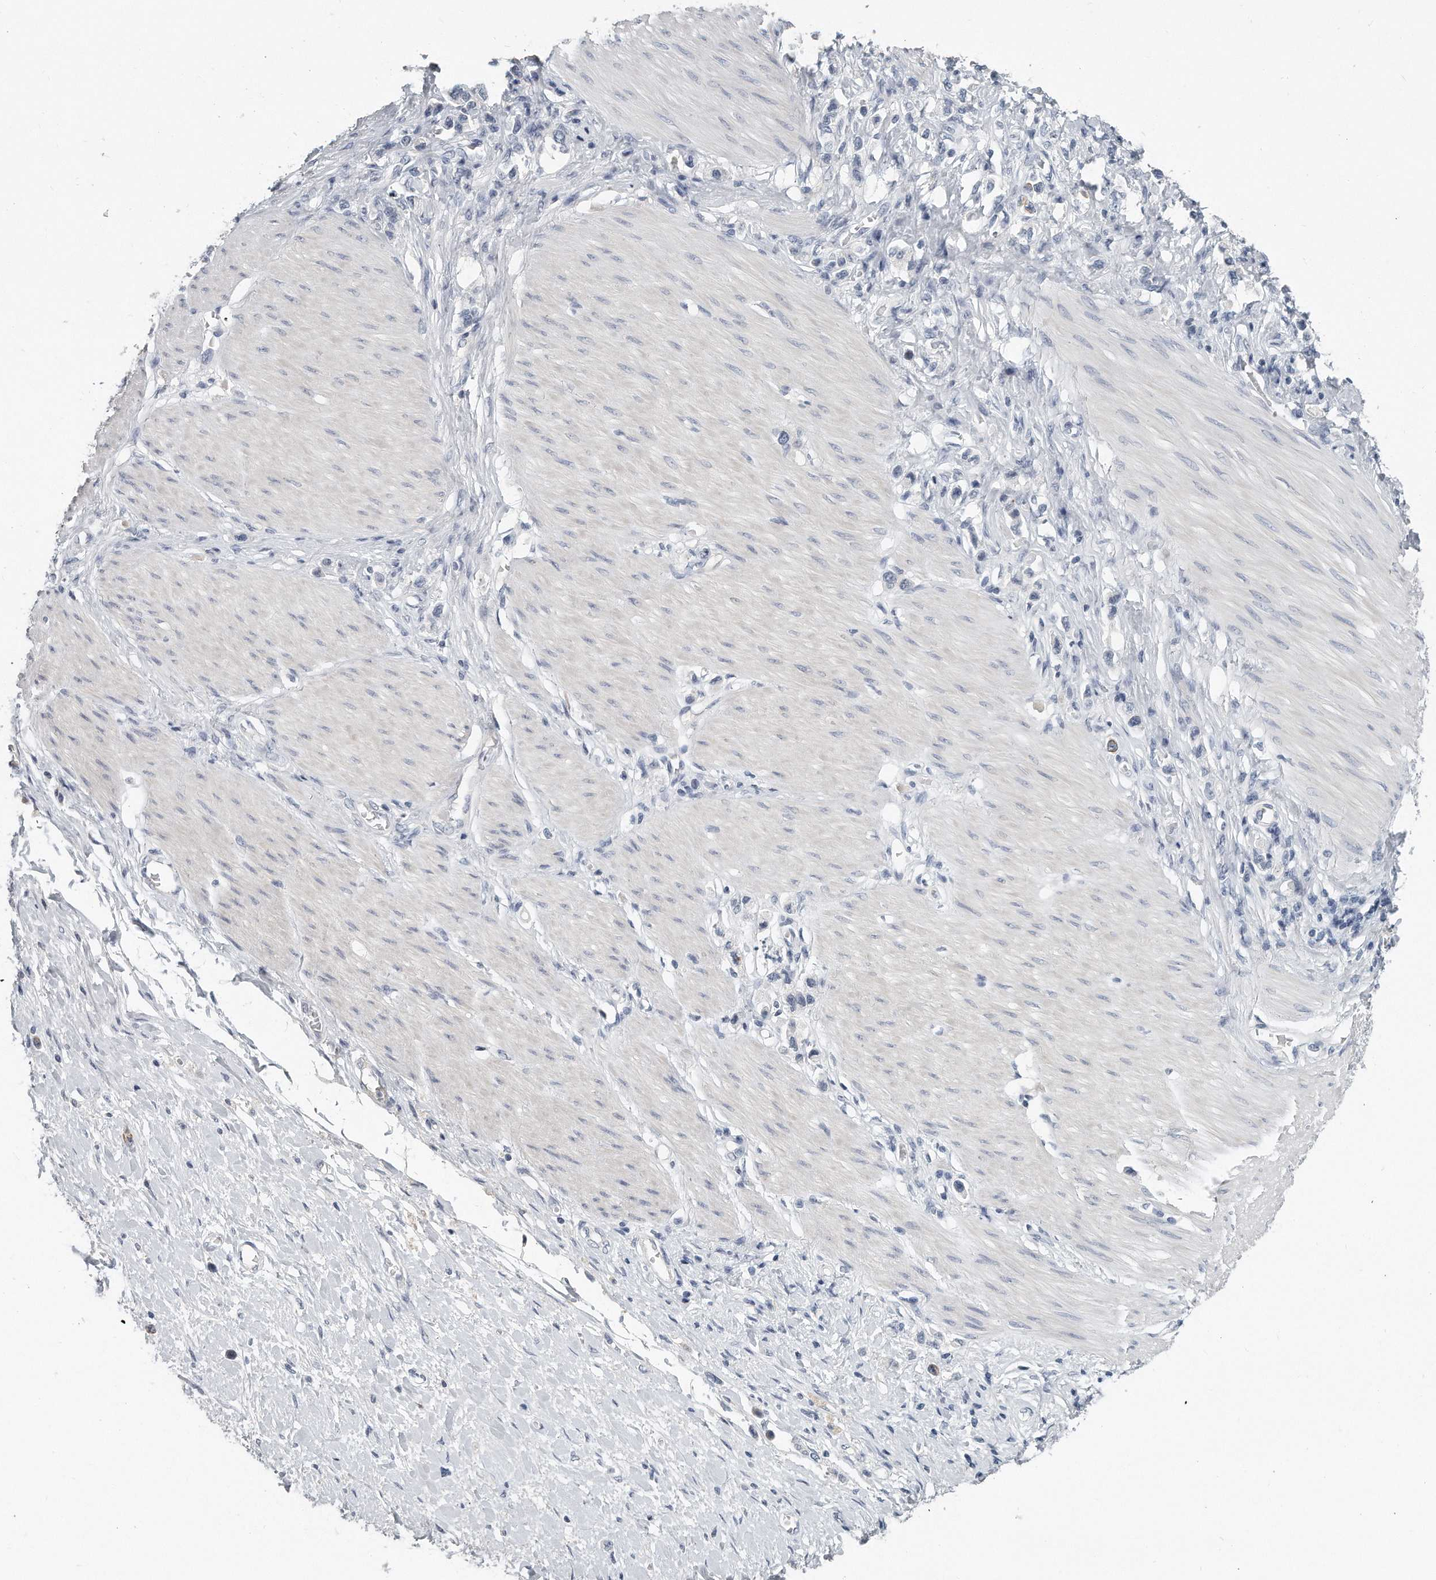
{"staining": {"intensity": "negative", "quantity": "none", "location": "none"}, "tissue": "stomach cancer", "cell_type": "Tumor cells", "image_type": "cancer", "snomed": [{"axis": "morphology", "description": "Adenocarcinoma, NOS"}, {"axis": "topography", "description": "Stomach"}], "caption": "Adenocarcinoma (stomach) was stained to show a protein in brown. There is no significant positivity in tumor cells.", "gene": "KLHL7", "patient": {"sex": "female", "age": 65}}